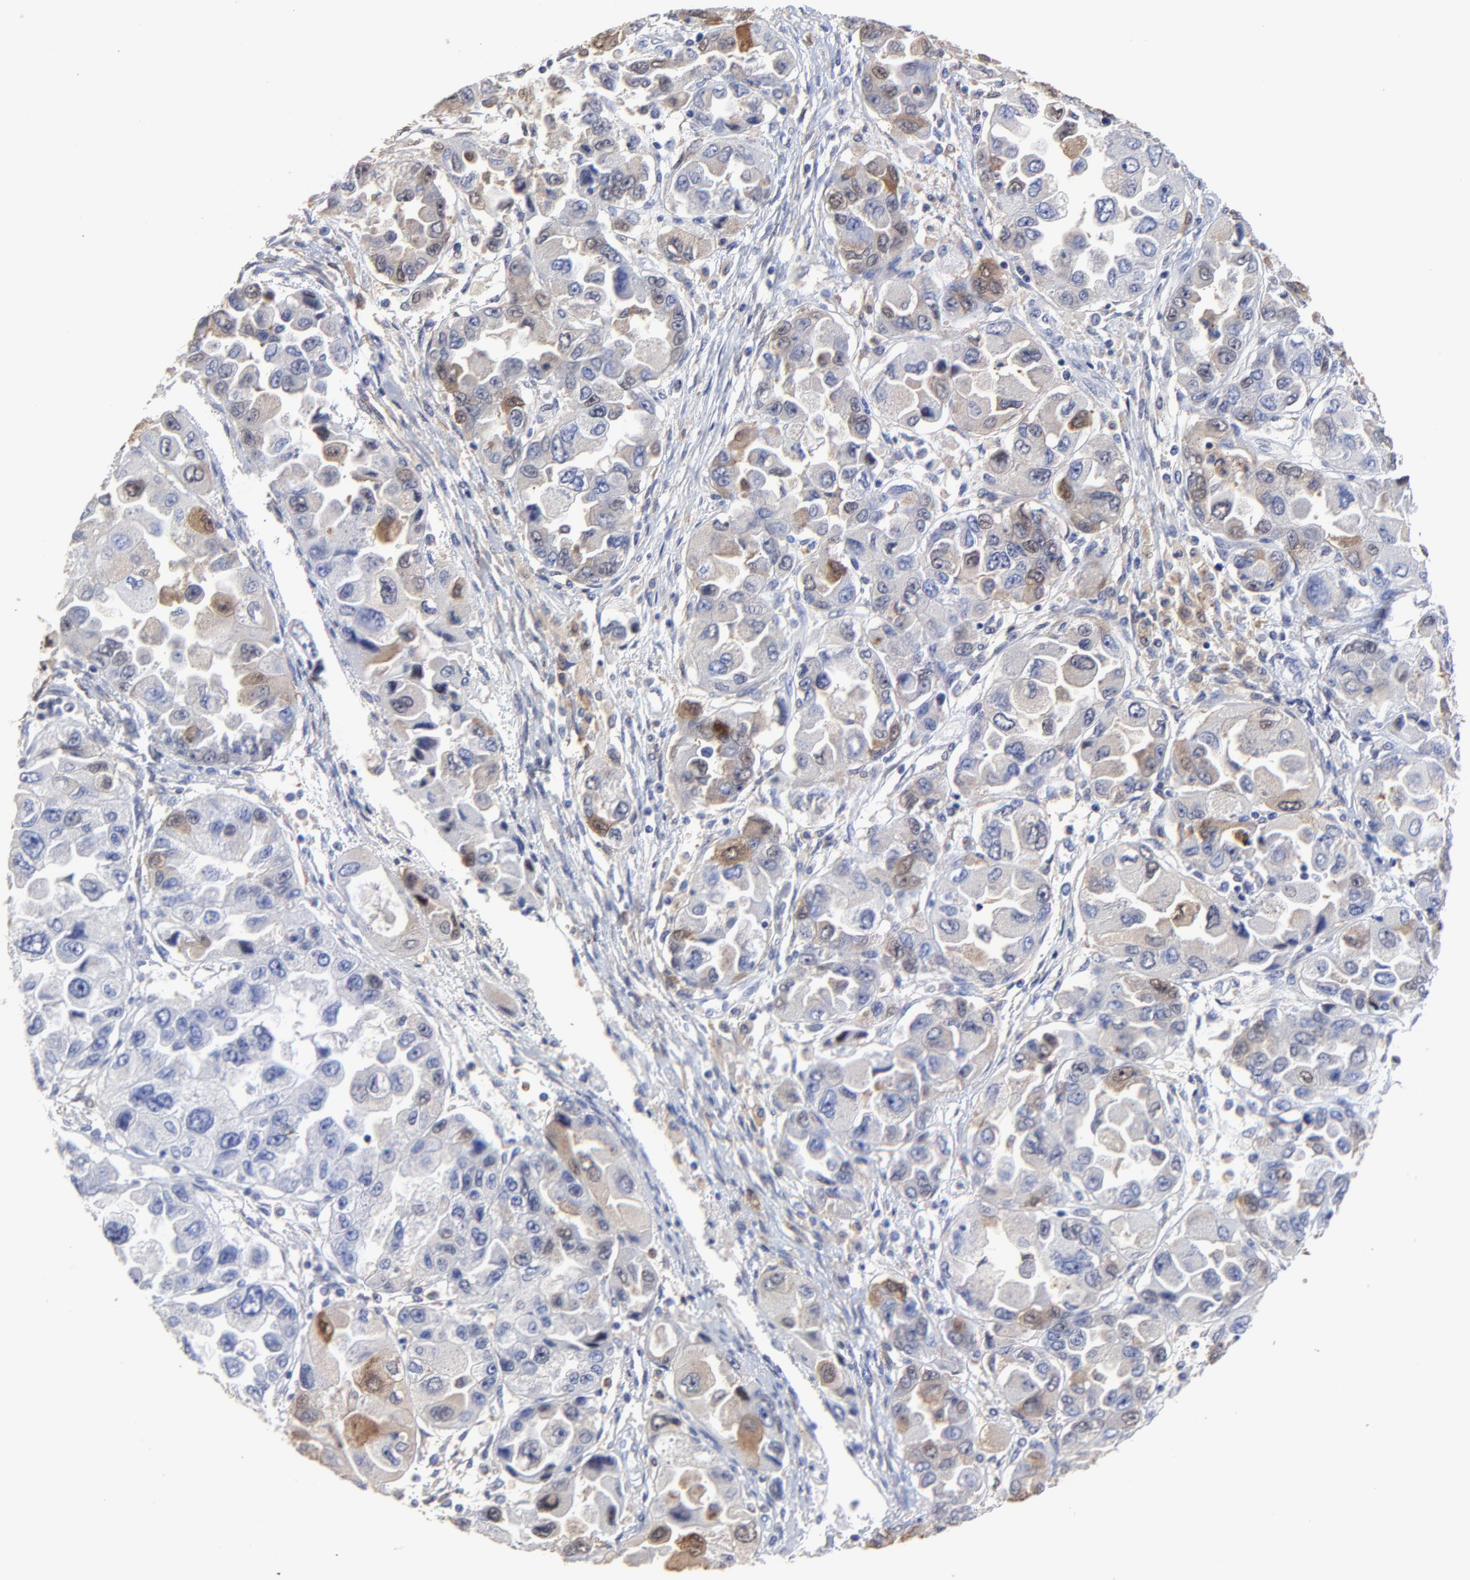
{"staining": {"intensity": "moderate", "quantity": "<25%", "location": "cytoplasmic/membranous,nuclear"}, "tissue": "ovarian cancer", "cell_type": "Tumor cells", "image_type": "cancer", "snomed": [{"axis": "morphology", "description": "Cystadenocarcinoma, serous, NOS"}, {"axis": "topography", "description": "Ovary"}], "caption": "Immunohistochemical staining of ovarian cancer (serous cystadenocarcinoma) reveals low levels of moderate cytoplasmic/membranous and nuclear protein positivity in about <25% of tumor cells. (Brightfield microscopy of DAB IHC at high magnification).", "gene": "SMARCA1", "patient": {"sex": "female", "age": 84}}